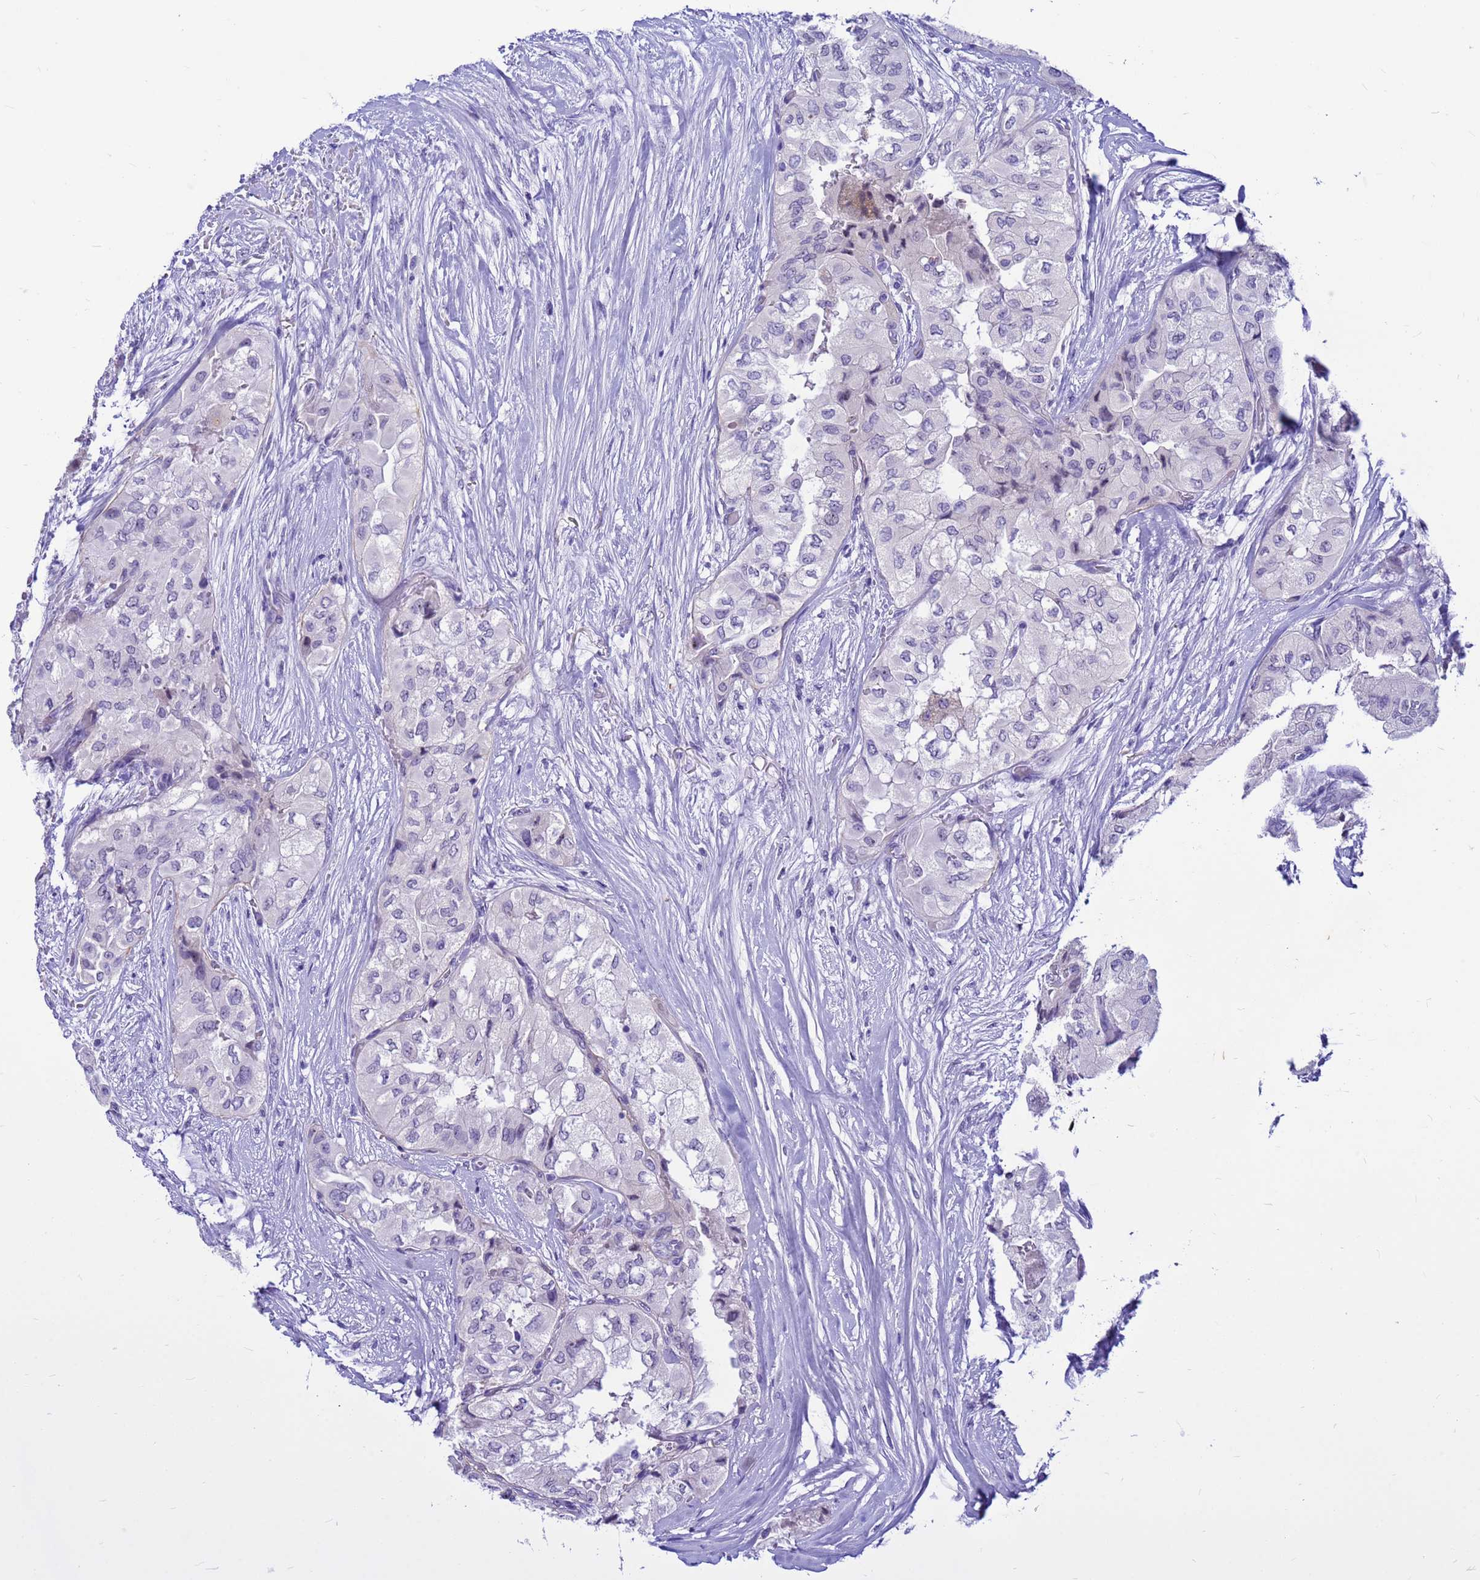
{"staining": {"intensity": "negative", "quantity": "none", "location": "none"}, "tissue": "thyroid cancer", "cell_type": "Tumor cells", "image_type": "cancer", "snomed": [{"axis": "morphology", "description": "Papillary adenocarcinoma, NOS"}, {"axis": "topography", "description": "Thyroid gland"}], "caption": "This is an immunohistochemistry image of human thyroid cancer. There is no positivity in tumor cells.", "gene": "DMRTC2", "patient": {"sex": "female", "age": 59}}